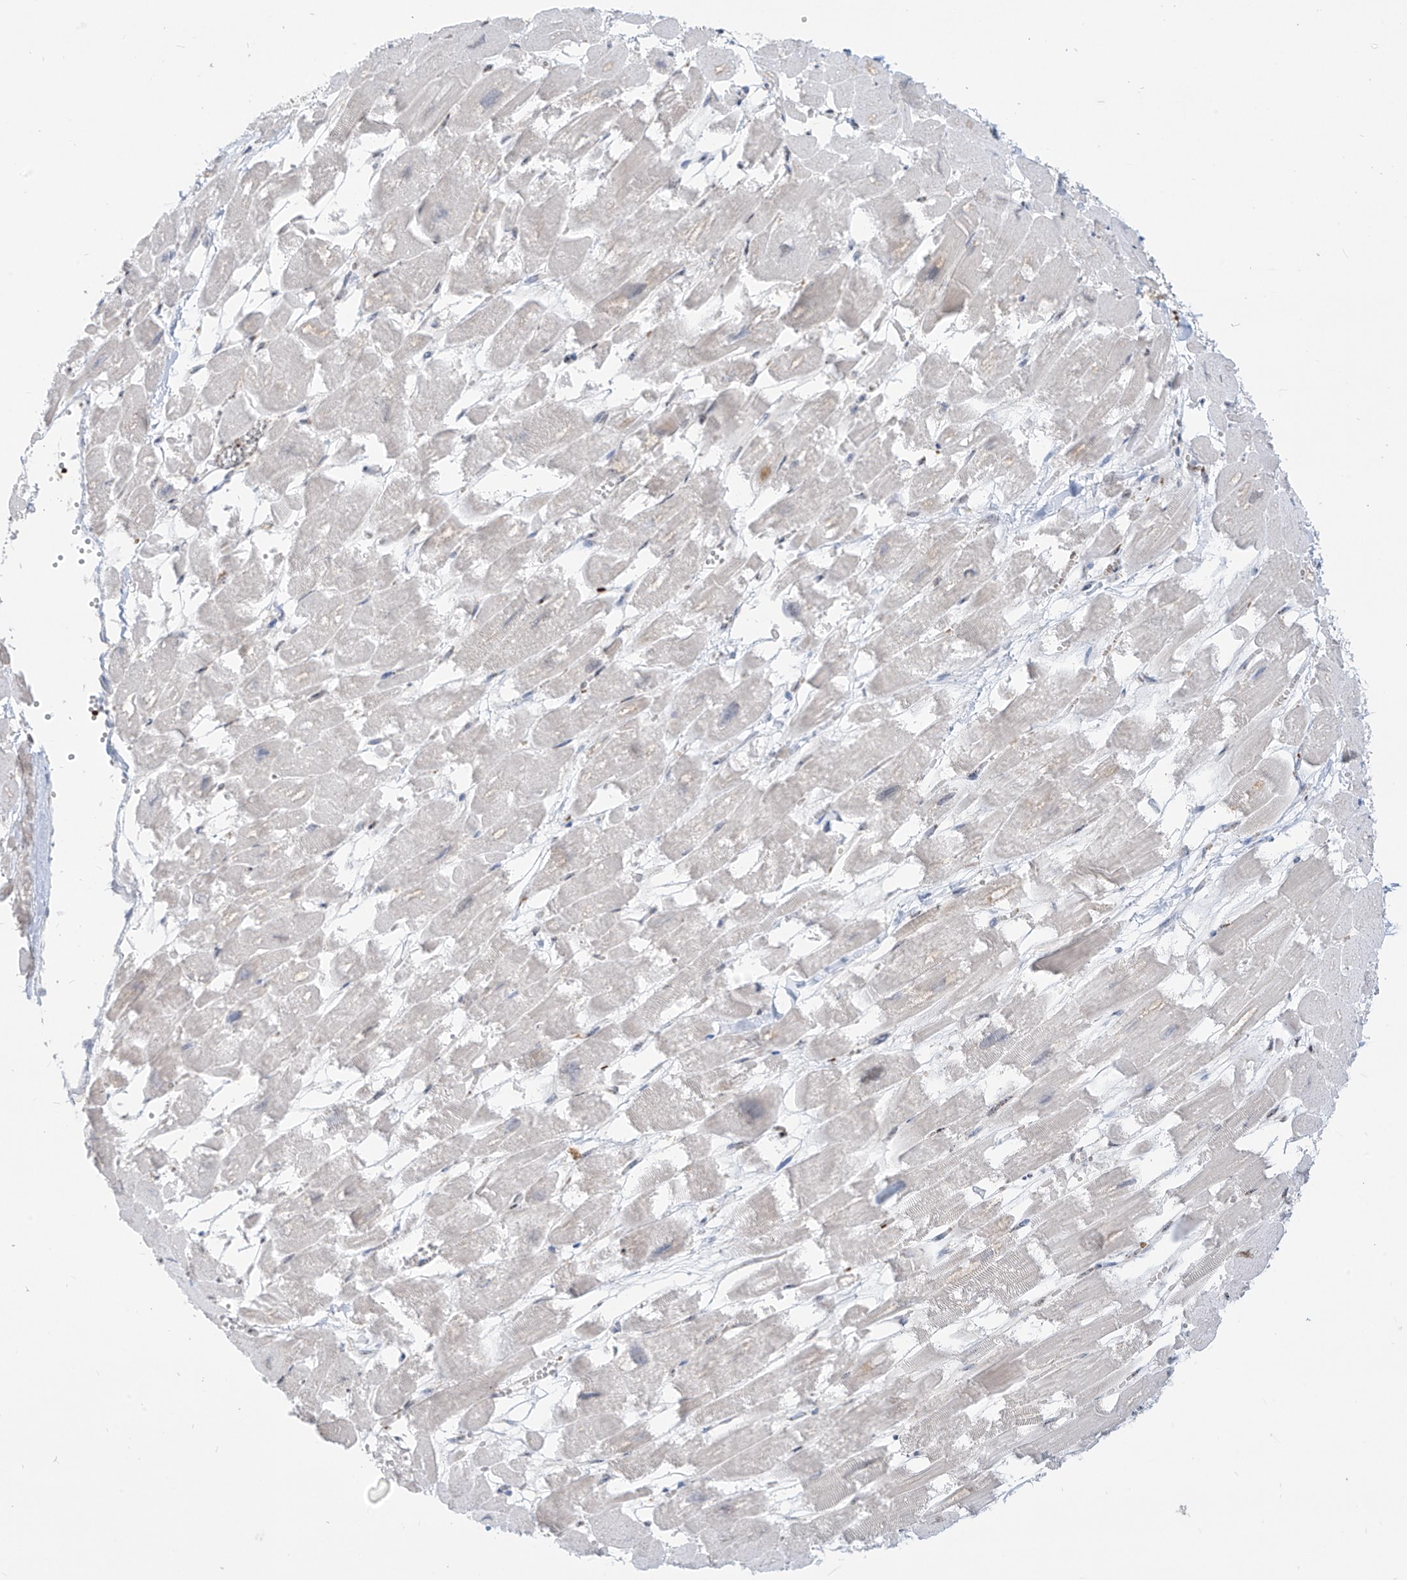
{"staining": {"intensity": "moderate", "quantity": "<25%", "location": "cytoplasmic/membranous"}, "tissue": "heart muscle", "cell_type": "Cardiomyocytes", "image_type": "normal", "snomed": [{"axis": "morphology", "description": "Normal tissue, NOS"}, {"axis": "topography", "description": "Heart"}], "caption": "A high-resolution micrograph shows immunohistochemistry staining of unremarkable heart muscle, which demonstrates moderate cytoplasmic/membranous positivity in about <25% of cardiomyocytes. The staining was performed using DAB (3,3'-diaminobenzidine) to visualize the protein expression in brown, while the nuclei were stained in blue with hematoxylin (Magnification: 20x).", "gene": "ARHGEF40", "patient": {"sex": "male", "age": 54}}